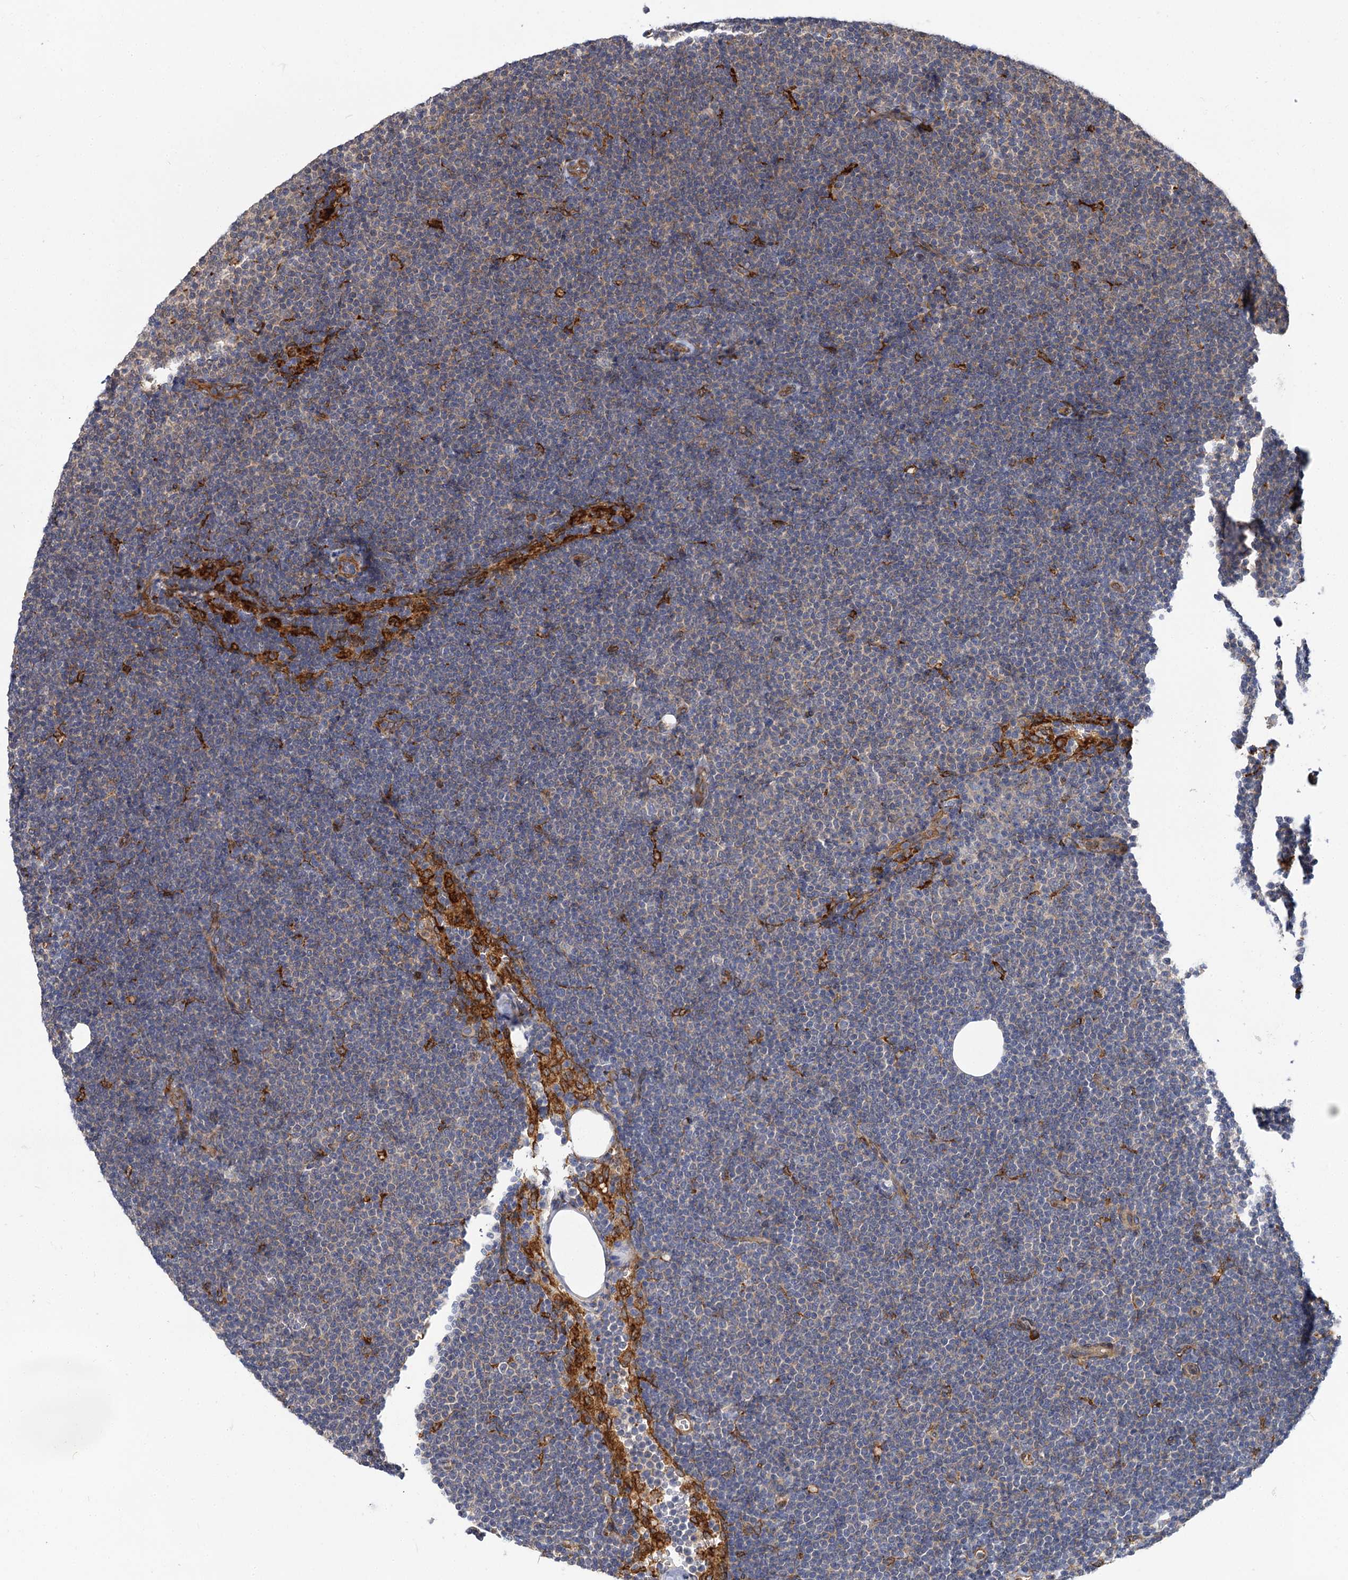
{"staining": {"intensity": "negative", "quantity": "none", "location": "none"}, "tissue": "lymphoma", "cell_type": "Tumor cells", "image_type": "cancer", "snomed": [{"axis": "morphology", "description": "Malignant lymphoma, non-Hodgkin's type, Low grade"}, {"axis": "topography", "description": "Lymph node"}], "caption": "DAB immunohistochemical staining of human lymphoma reveals no significant positivity in tumor cells.", "gene": "PPIP5K2", "patient": {"sex": "female", "age": 53}}